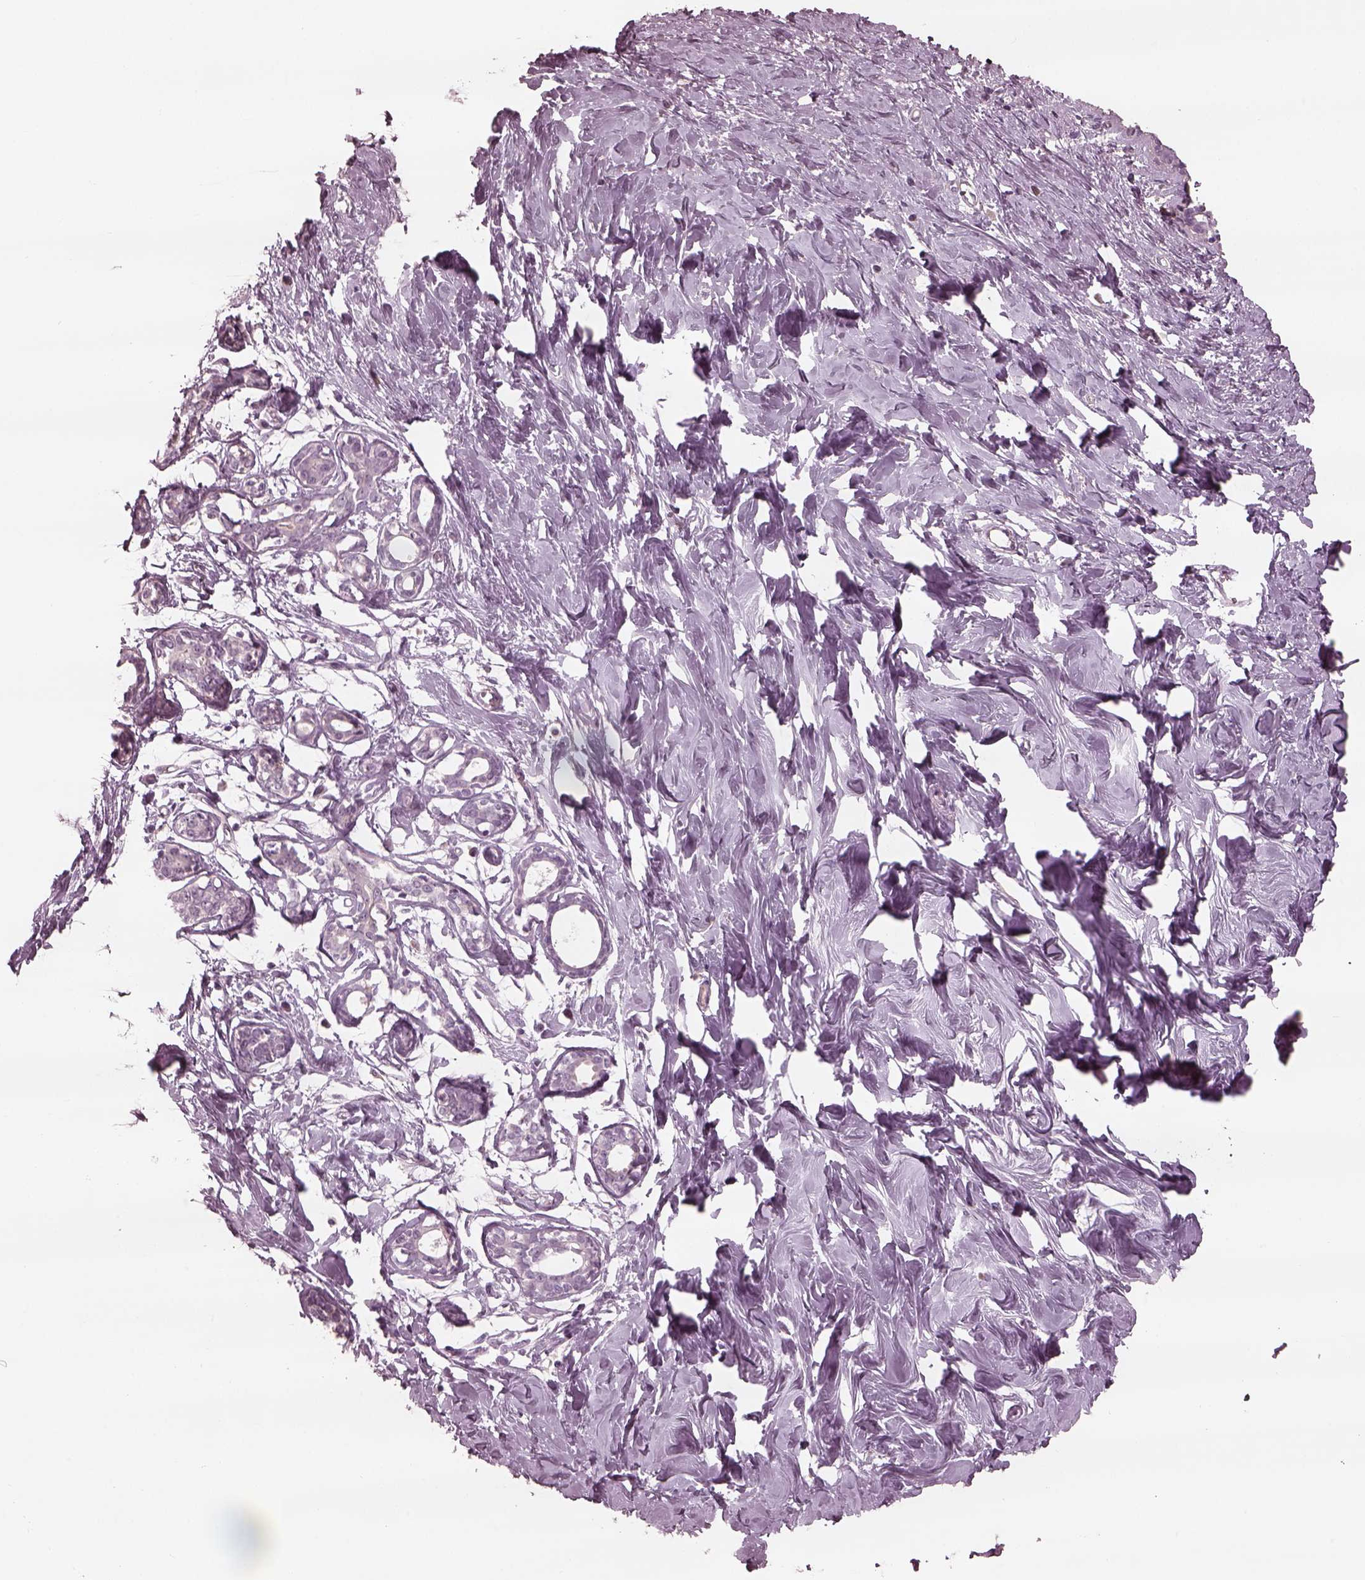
{"staining": {"intensity": "negative", "quantity": "none", "location": "none"}, "tissue": "breast", "cell_type": "Adipocytes", "image_type": "normal", "snomed": [{"axis": "morphology", "description": "Normal tissue, NOS"}, {"axis": "topography", "description": "Breast"}], "caption": "Micrograph shows no protein staining in adipocytes of benign breast.", "gene": "MIA", "patient": {"sex": "female", "age": 27}}